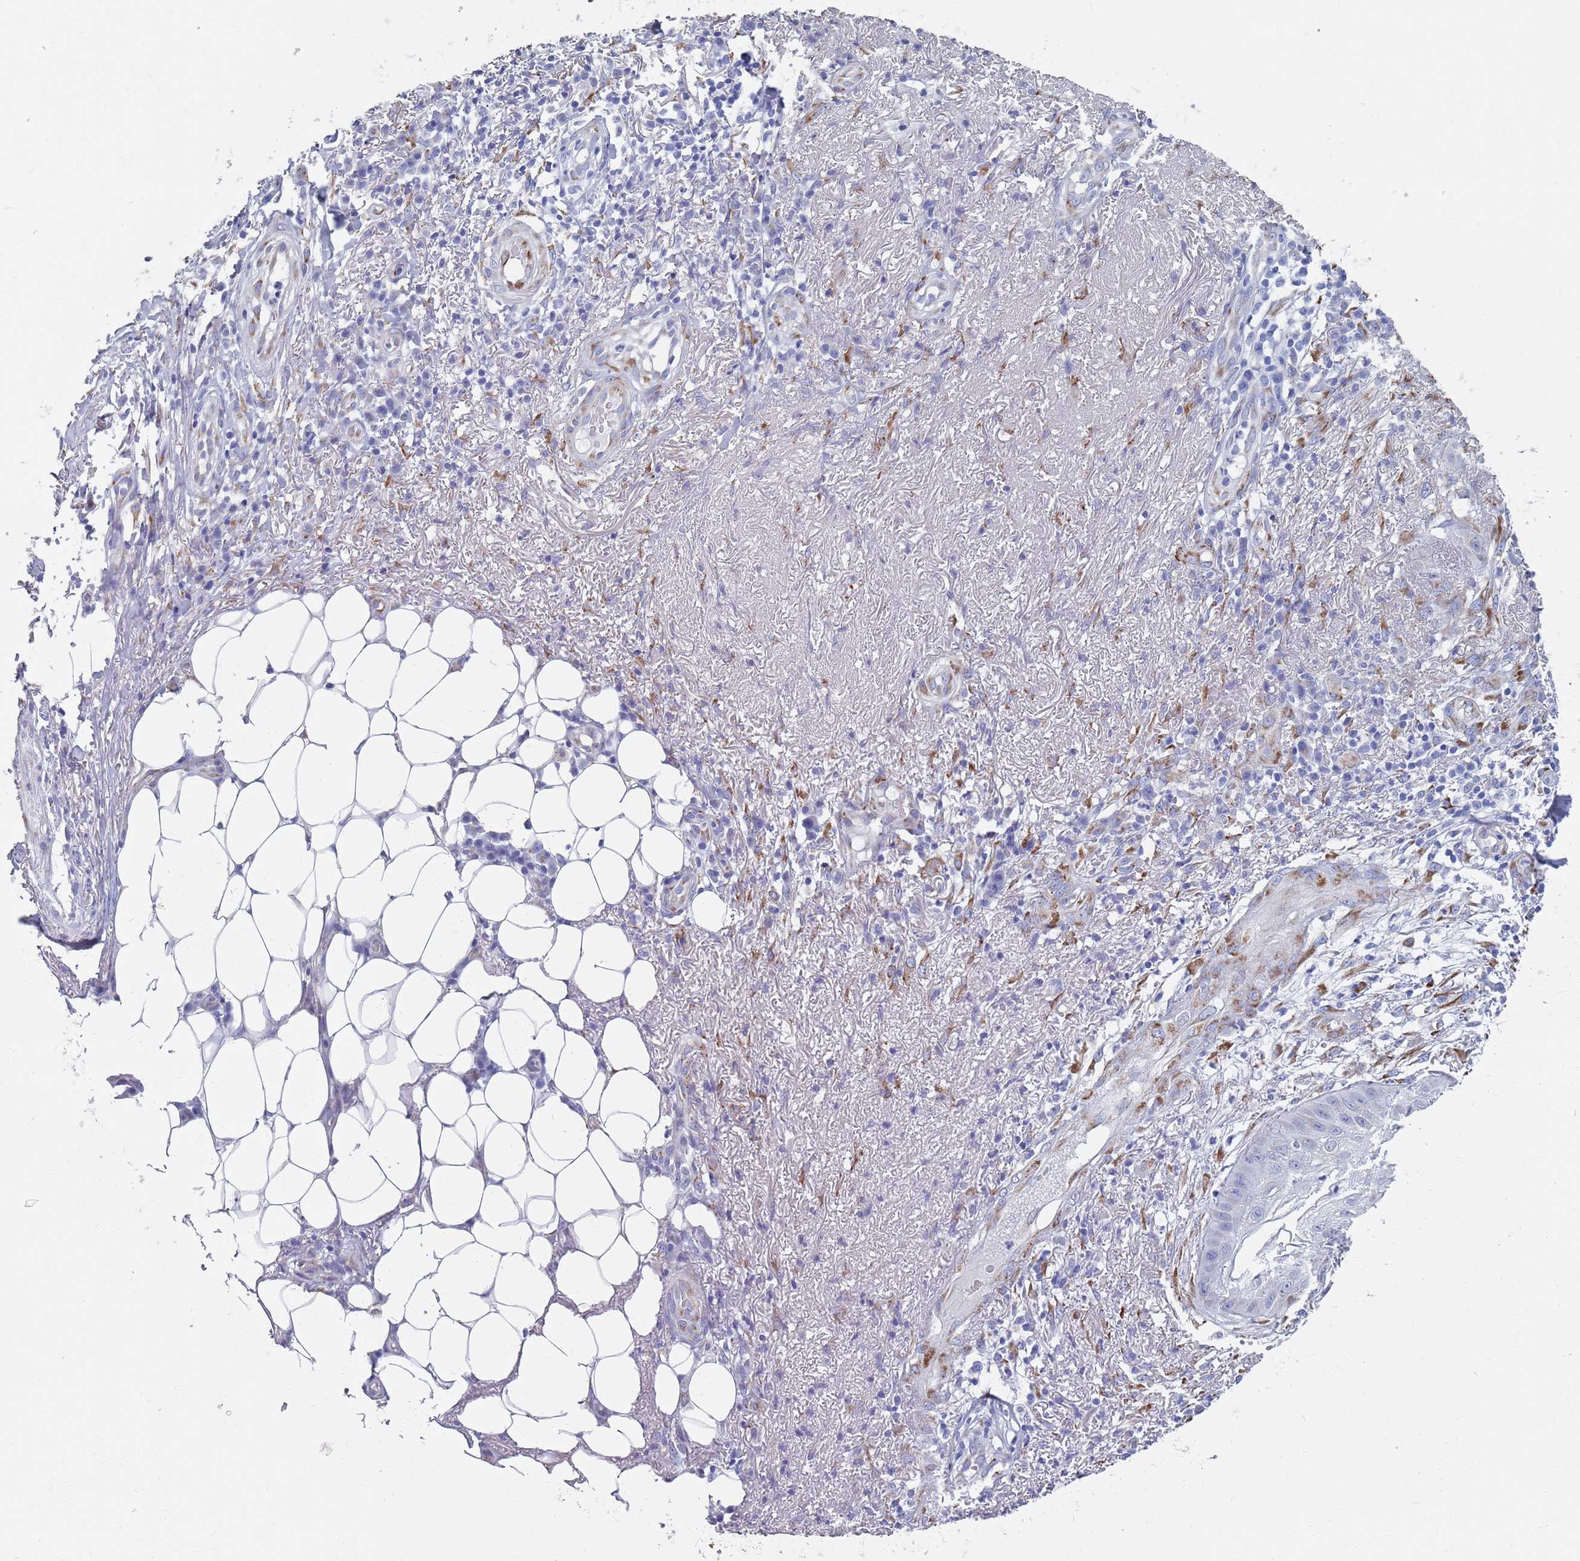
{"staining": {"intensity": "negative", "quantity": "none", "location": "none"}, "tissue": "skin cancer", "cell_type": "Tumor cells", "image_type": "cancer", "snomed": [{"axis": "morphology", "description": "Squamous cell carcinoma, NOS"}, {"axis": "topography", "description": "Skin"}], "caption": "A high-resolution histopathology image shows immunohistochemistry (IHC) staining of skin cancer (squamous cell carcinoma), which reveals no significant expression in tumor cells.", "gene": "PLOD1", "patient": {"sex": "male", "age": 70}}